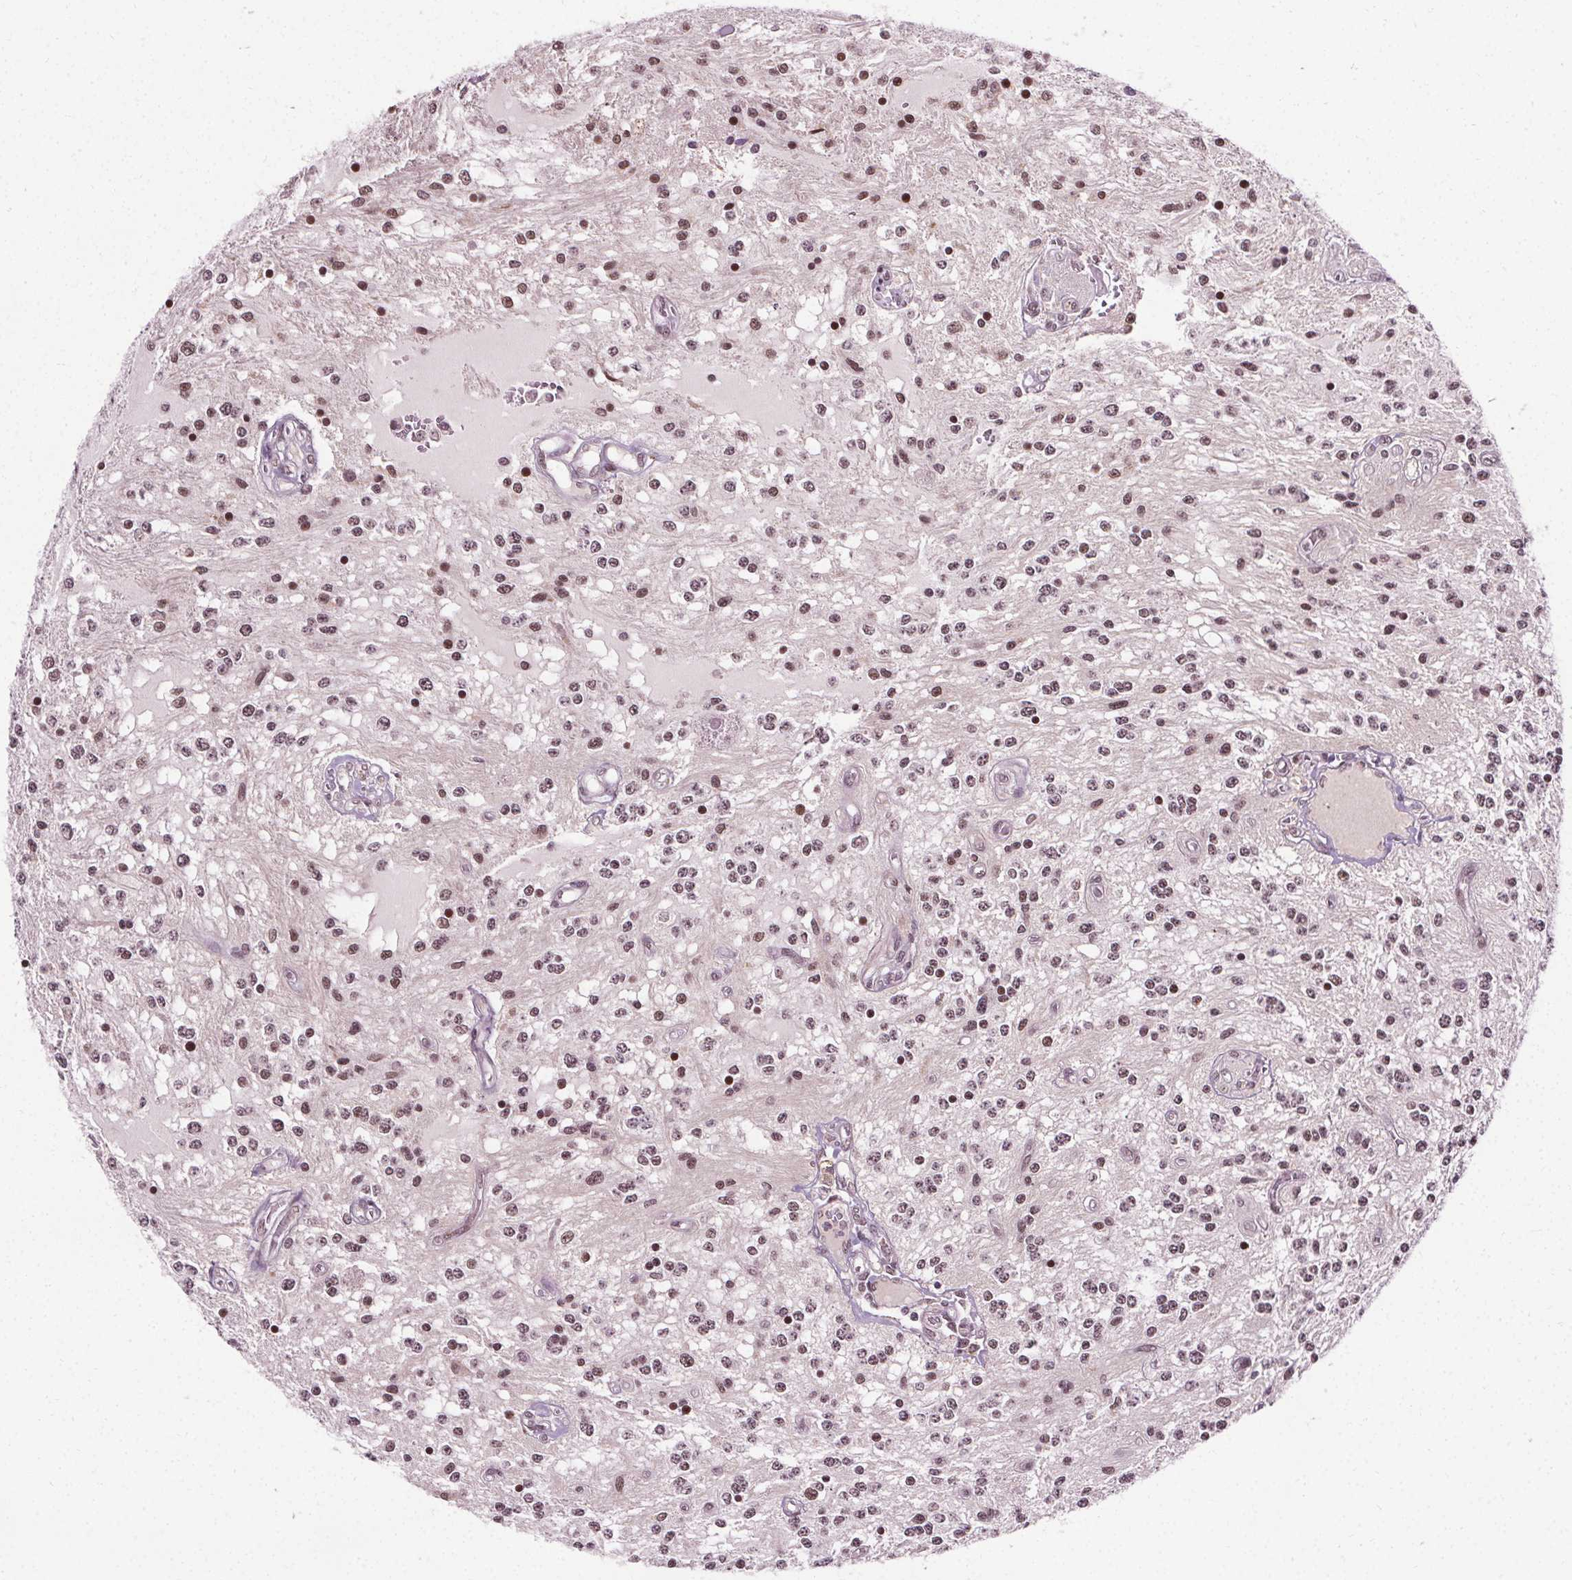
{"staining": {"intensity": "moderate", "quantity": ">75%", "location": "nuclear"}, "tissue": "glioma", "cell_type": "Tumor cells", "image_type": "cancer", "snomed": [{"axis": "morphology", "description": "Glioma, malignant, Low grade"}, {"axis": "topography", "description": "Cerebellum"}], "caption": "This is a micrograph of IHC staining of glioma, which shows moderate expression in the nuclear of tumor cells.", "gene": "MED6", "patient": {"sex": "female", "age": 14}}